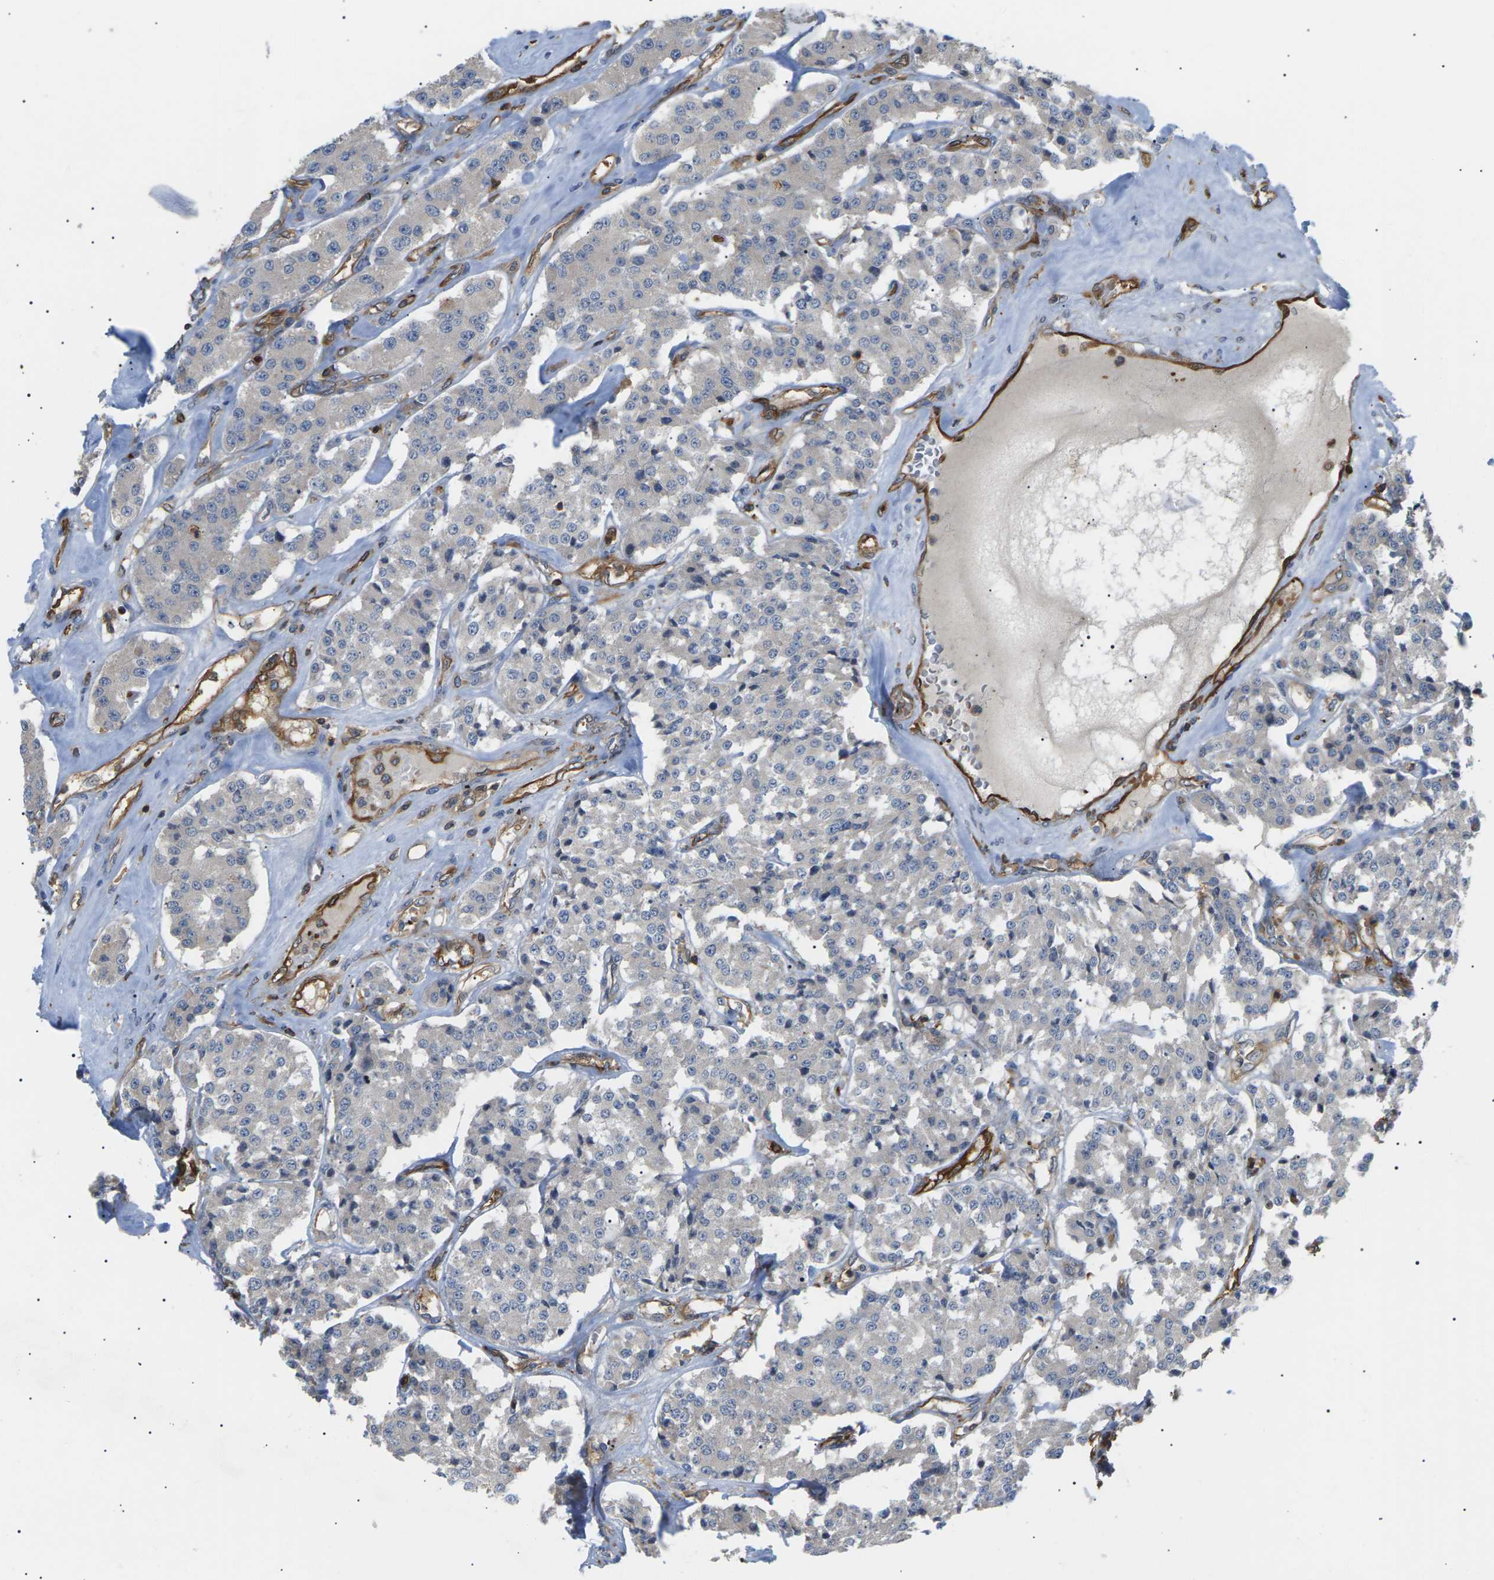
{"staining": {"intensity": "negative", "quantity": "none", "location": "none"}, "tissue": "carcinoid", "cell_type": "Tumor cells", "image_type": "cancer", "snomed": [{"axis": "morphology", "description": "Carcinoid, malignant, NOS"}, {"axis": "topography", "description": "Pancreas"}], "caption": "High power microscopy micrograph of an IHC photomicrograph of carcinoid, revealing no significant positivity in tumor cells.", "gene": "TMTC4", "patient": {"sex": "male", "age": 41}}